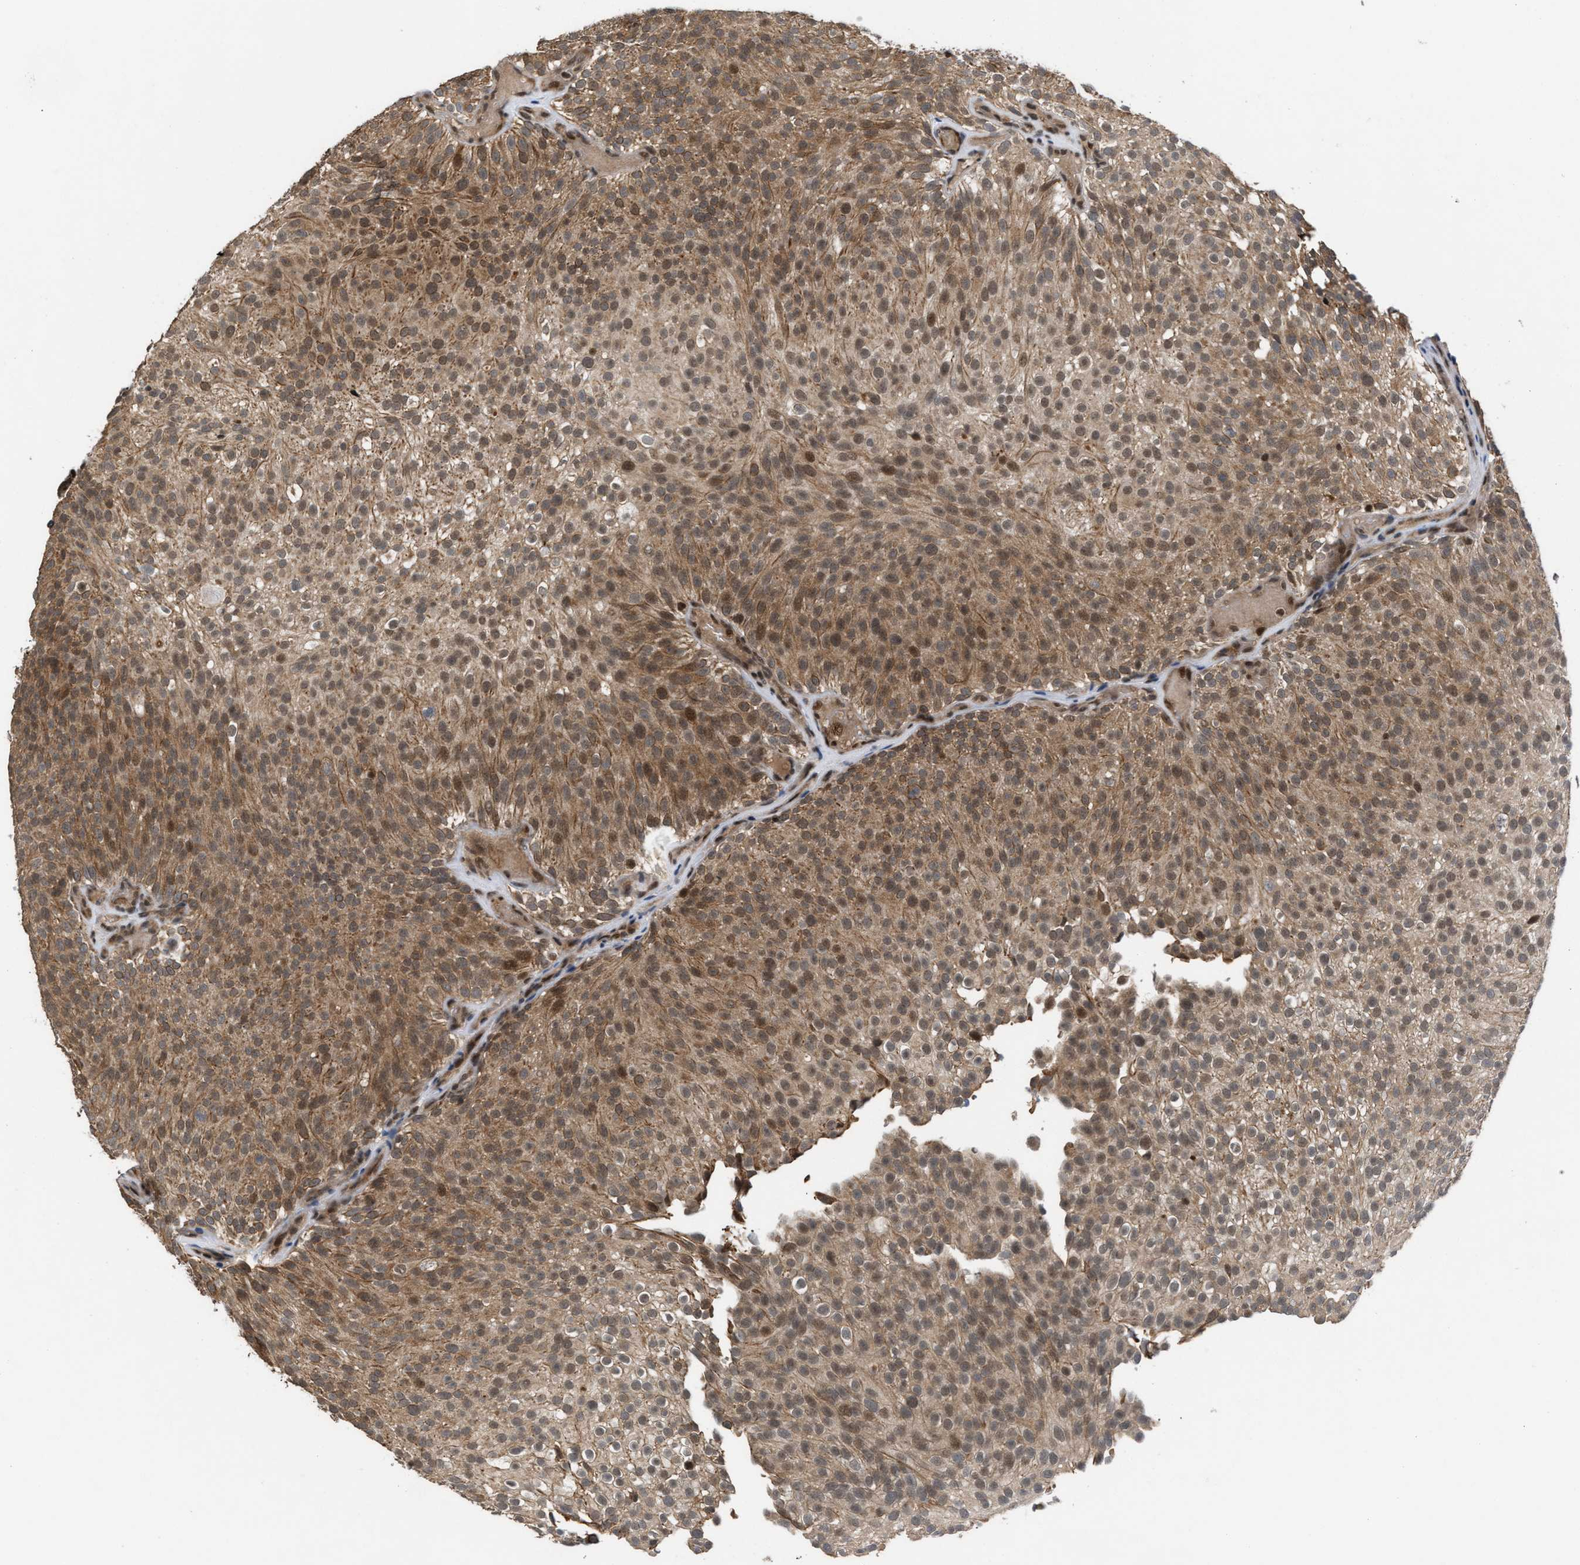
{"staining": {"intensity": "moderate", "quantity": ">75%", "location": "cytoplasmic/membranous,nuclear"}, "tissue": "urothelial cancer", "cell_type": "Tumor cells", "image_type": "cancer", "snomed": [{"axis": "morphology", "description": "Urothelial carcinoma, Low grade"}, {"axis": "topography", "description": "Urinary bladder"}], "caption": "Brown immunohistochemical staining in human urothelial cancer shows moderate cytoplasmic/membranous and nuclear expression in approximately >75% of tumor cells. Immunohistochemistry (ihc) stains the protein in brown and the nuclei are stained blue.", "gene": "C9orf78", "patient": {"sex": "male", "age": 78}}